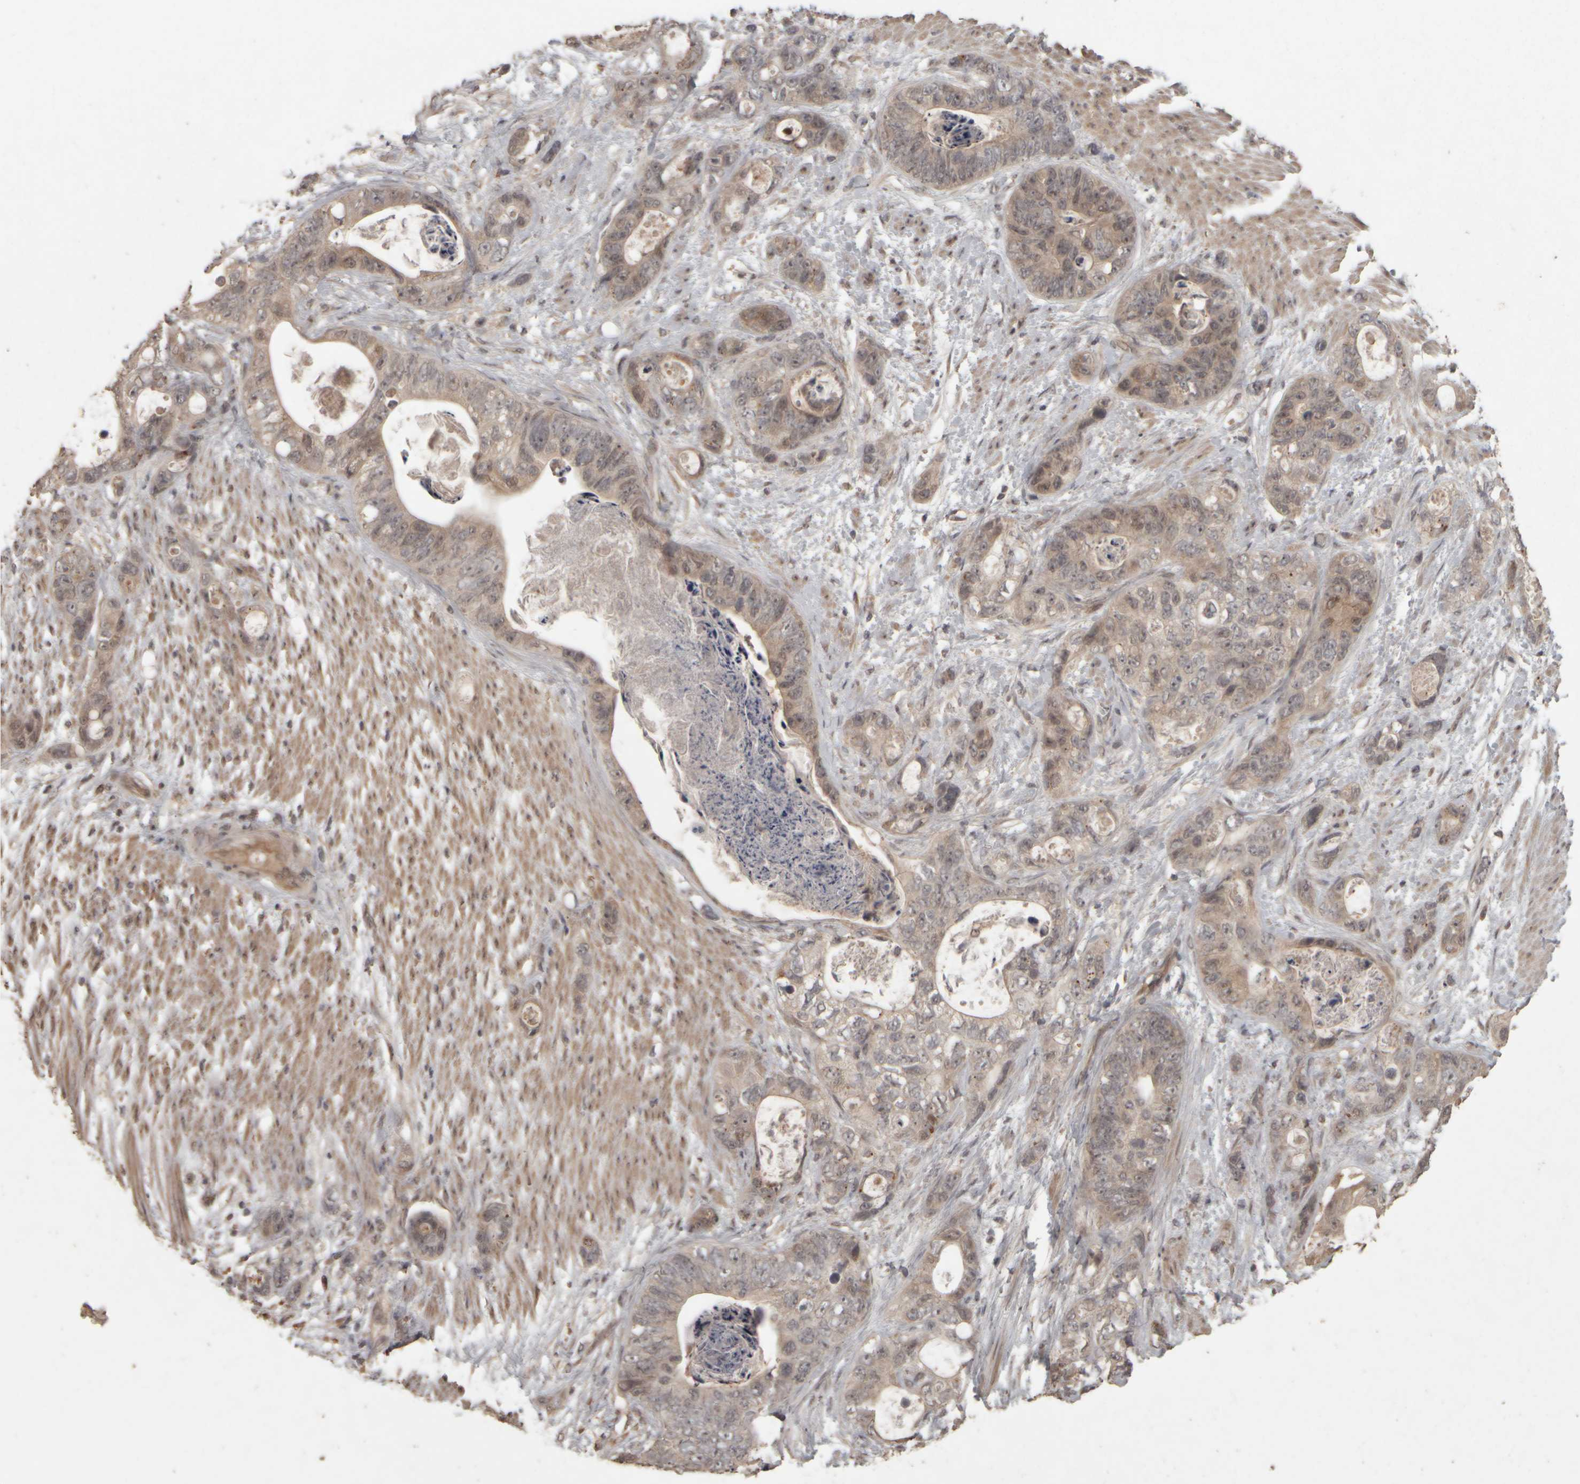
{"staining": {"intensity": "weak", "quantity": "25%-75%", "location": "cytoplasmic/membranous"}, "tissue": "stomach cancer", "cell_type": "Tumor cells", "image_type": "cancer", "snomed": [{"axis": "morphology", "description": "Normal tissue, NOS"}, {"axis": "morphology", "description": "Adenocarcinoma, NOS"}, {"axis": "topography", "description": "Stomach"}], "caption": "There is low levels of weak cytoplasmic/membranous positivity in tumor cells of stomach cancer, as demonstrated by immunohistochemical staining (brown color).", "gene": "ACO1", "patient": {"sex": "female", "age": 89}}